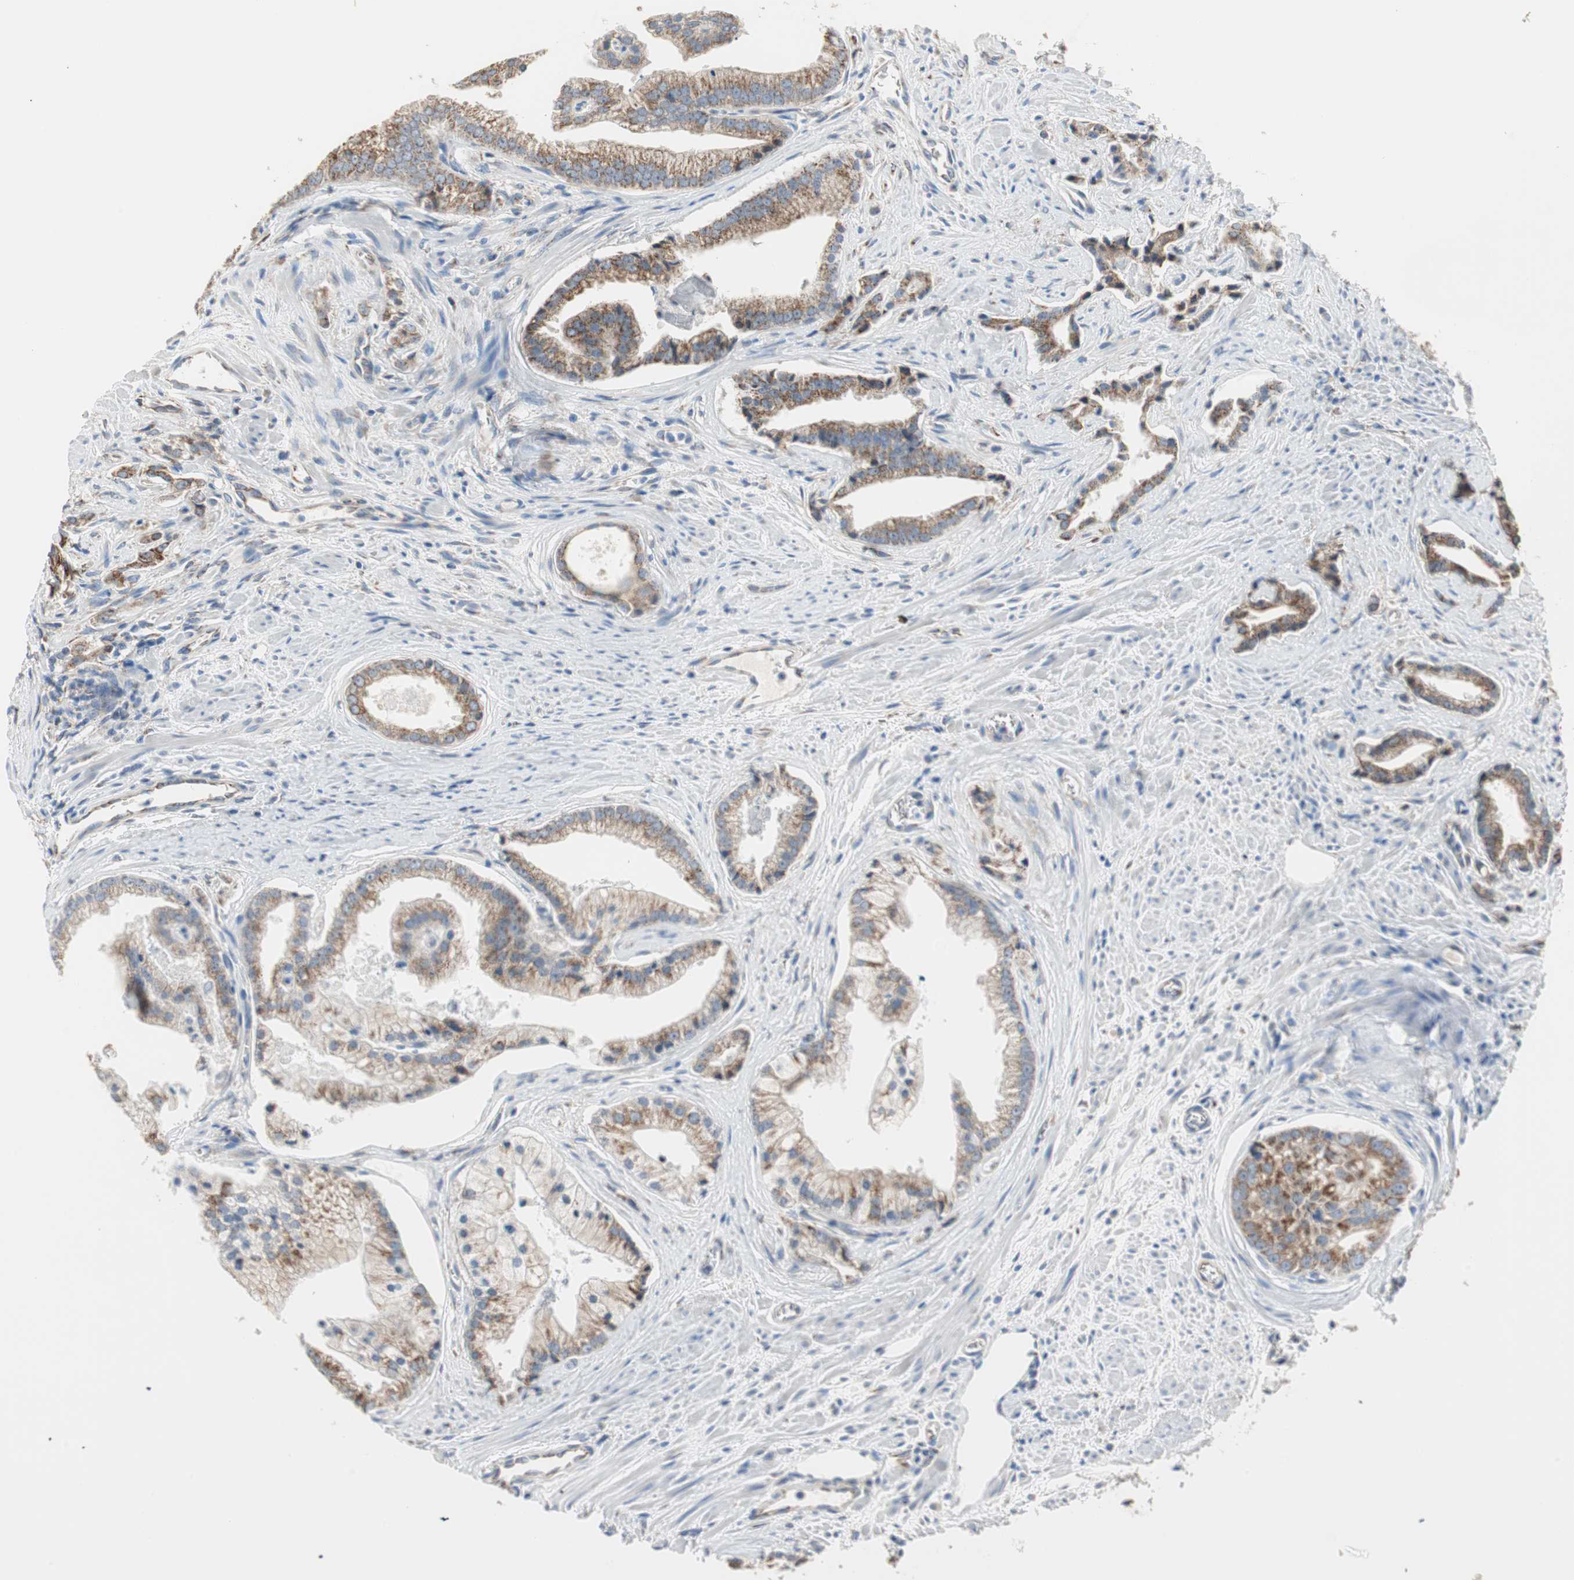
{"staining": {"intensity": "moderate", "quantity": ">75%", "location": "cytoplasmic/membranous"}, "tissue": "prostate cancer", "cell_type": "Tumor cells", "image_type": "cancer", "snomed": [{"axis": "morphology", "description": "Adenocarcinoma, High grade"}, {"axis": "topography", "description": "Prostate"}], "caption": "An image showing moderate cytoplasmic/membranous positivity in about >75% of tumor cells in prostate cancer, as visualized by brown immunohistochemical staining.", "gene": "TST", "patient": {"sex": "male", "age": 67}}